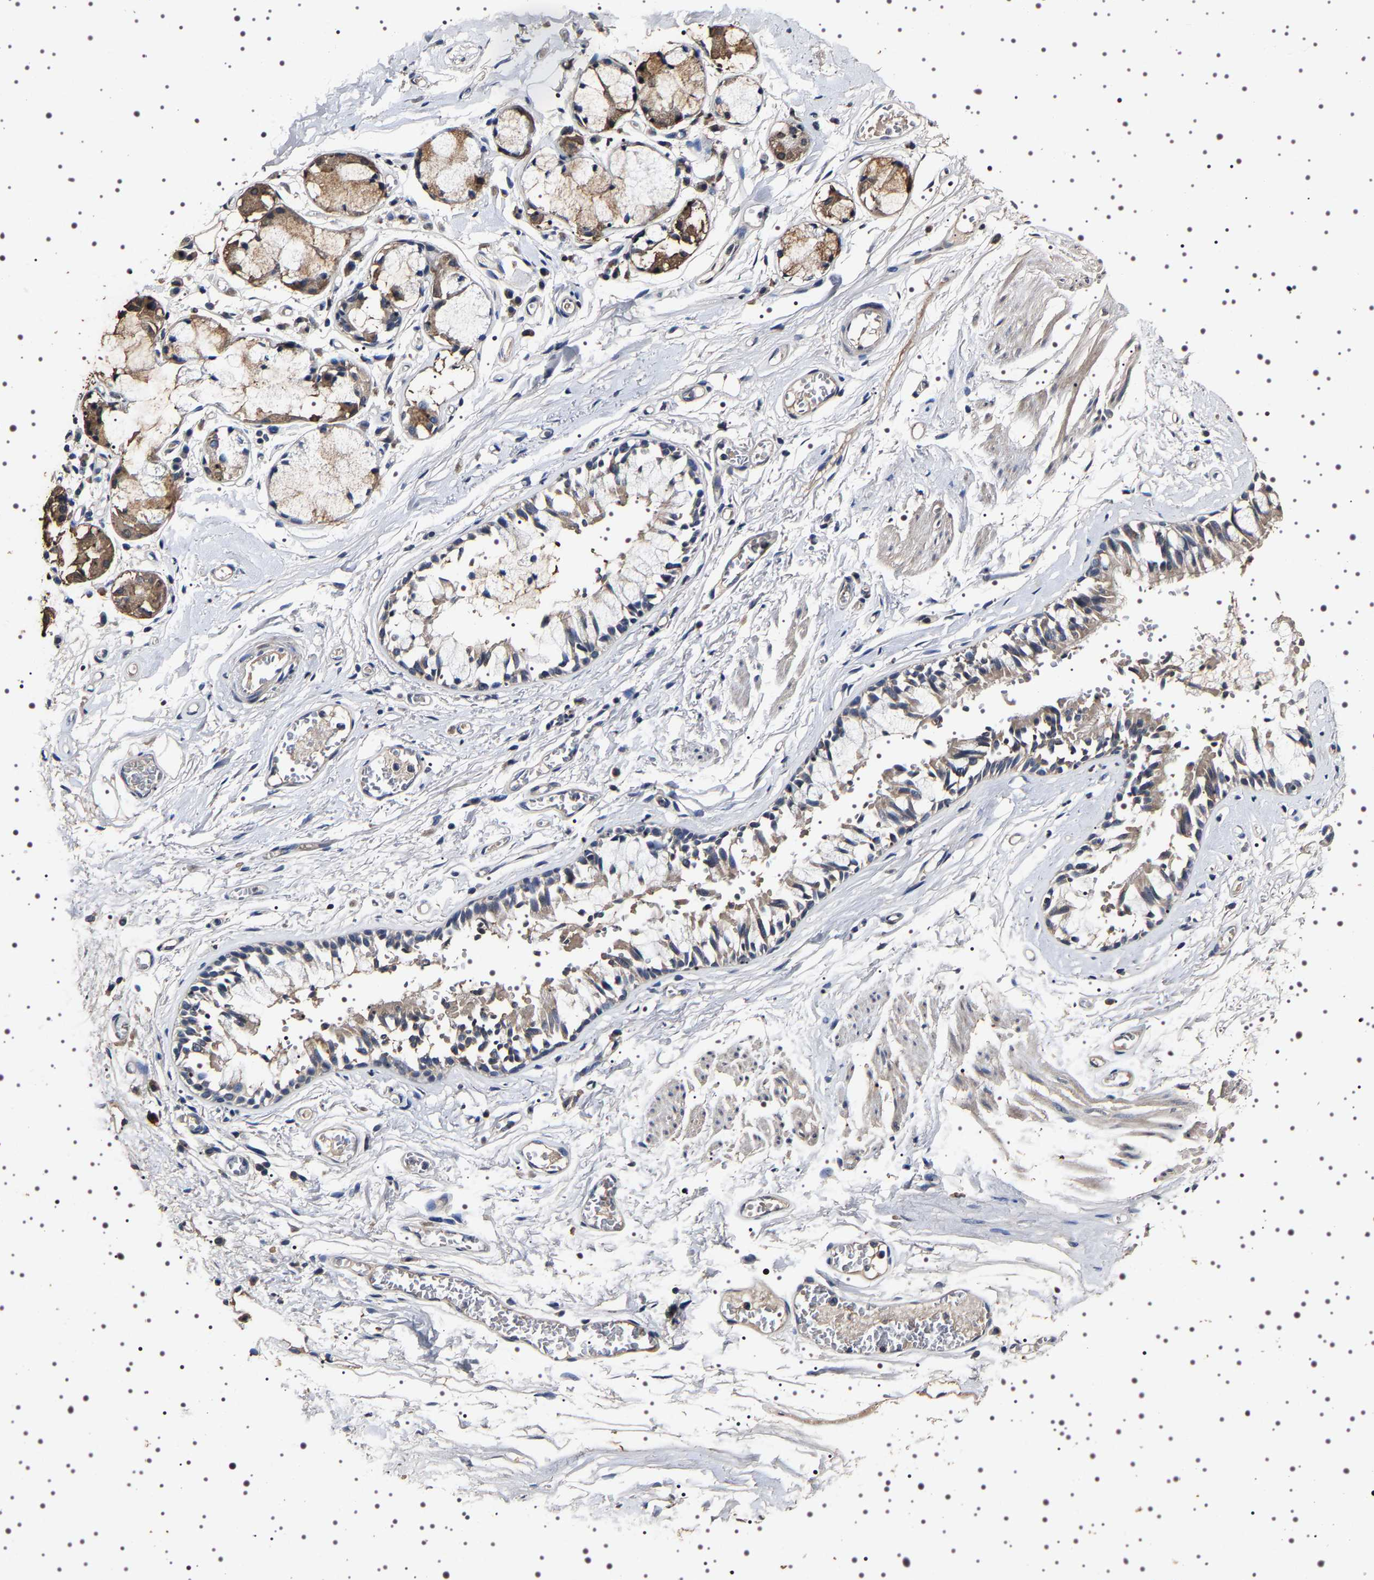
{"staining": {"intensity": "moderate", "quantity": "25%-75%", "location": "cytoplasmic/membranous"}, "tissue": "bronchus", "cell_type": "Respiratory epithelial cells", "image_type": "normal", "snomed": [{"axis": "morphology", "description": "Normal tissue, NOS"}, {"axis": "morphology", "description": "Inflammation, NOS"}, {"axis": "topography", "description": "Cartilage tissue"}, {"axis": "topography", "description": "Lung"}], "caption": "Protein expression analysis of benign human bronchus reveals moderate cytoplasmic/membranous positivity in about 25%-75% of respiratory epithelial cells. (Brightfield microscopy of DAB IHC at high magnification).", "gene": "TARBP1", "patient": {"sex": "male", "age": 71}}